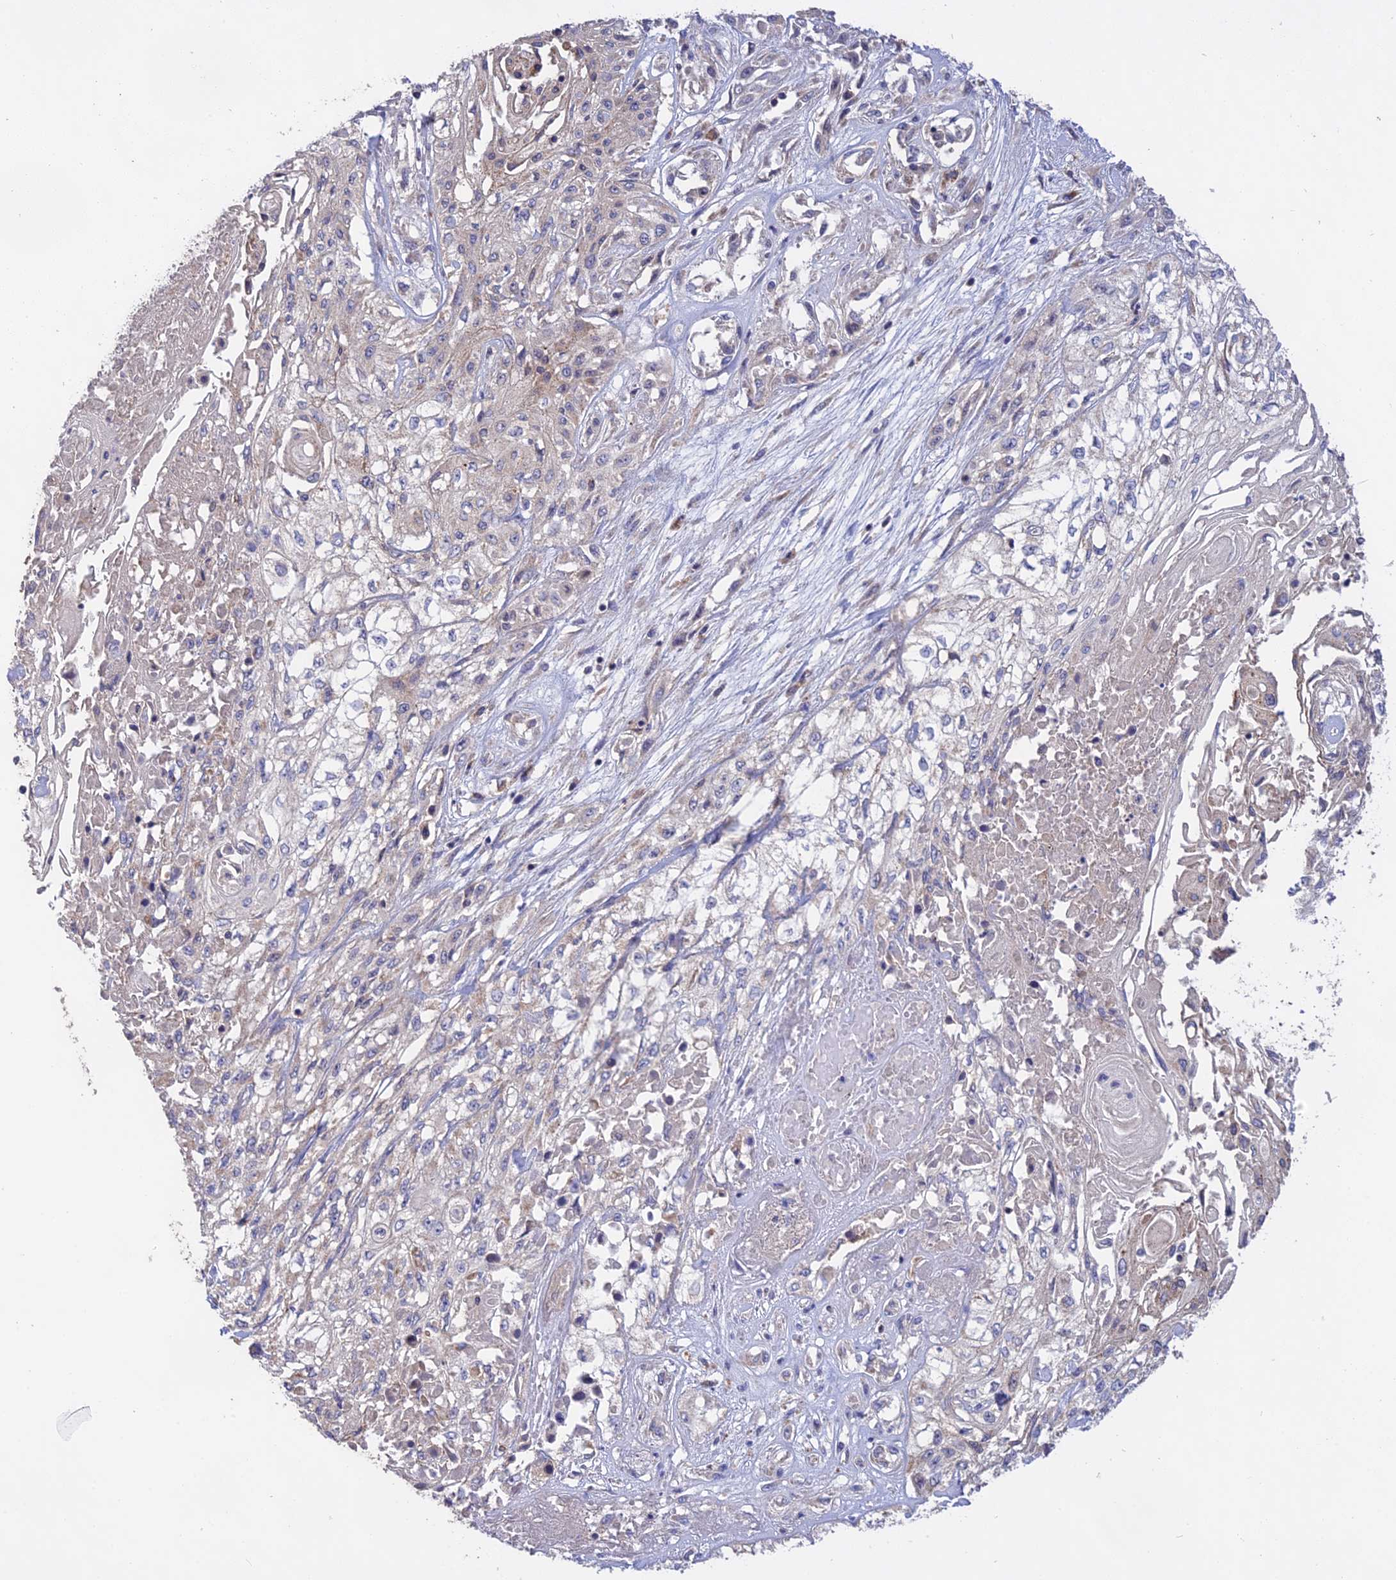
{"staining": {"intensity": "negative", "quantity": "none", "location": "none"}, "tissue": "skin cancer", "cell_type": "Tumor cells", "image_type": "cancer", "snomed": [{"axis": "morphology", "description": "Squamous cell carcinoma, NOS"}, {"axis": "morphology", "description": "Squamous cell carcinoma, metastatic, NOS"}, {"axis": "topography", "description": "Skin"}, {"axis": "topography", "description": "Lymph node"}], "caption": "IHC photomicrograph of human metastatic squamous cell carcinoma (skin) stained for a protein (brown), which shows no staining in tumor cells. (Immunohistochemistry, brightfield microscopy, high magnification).", "gene": "NUDT8", "patient": {"sex": "male", "age": 75}}